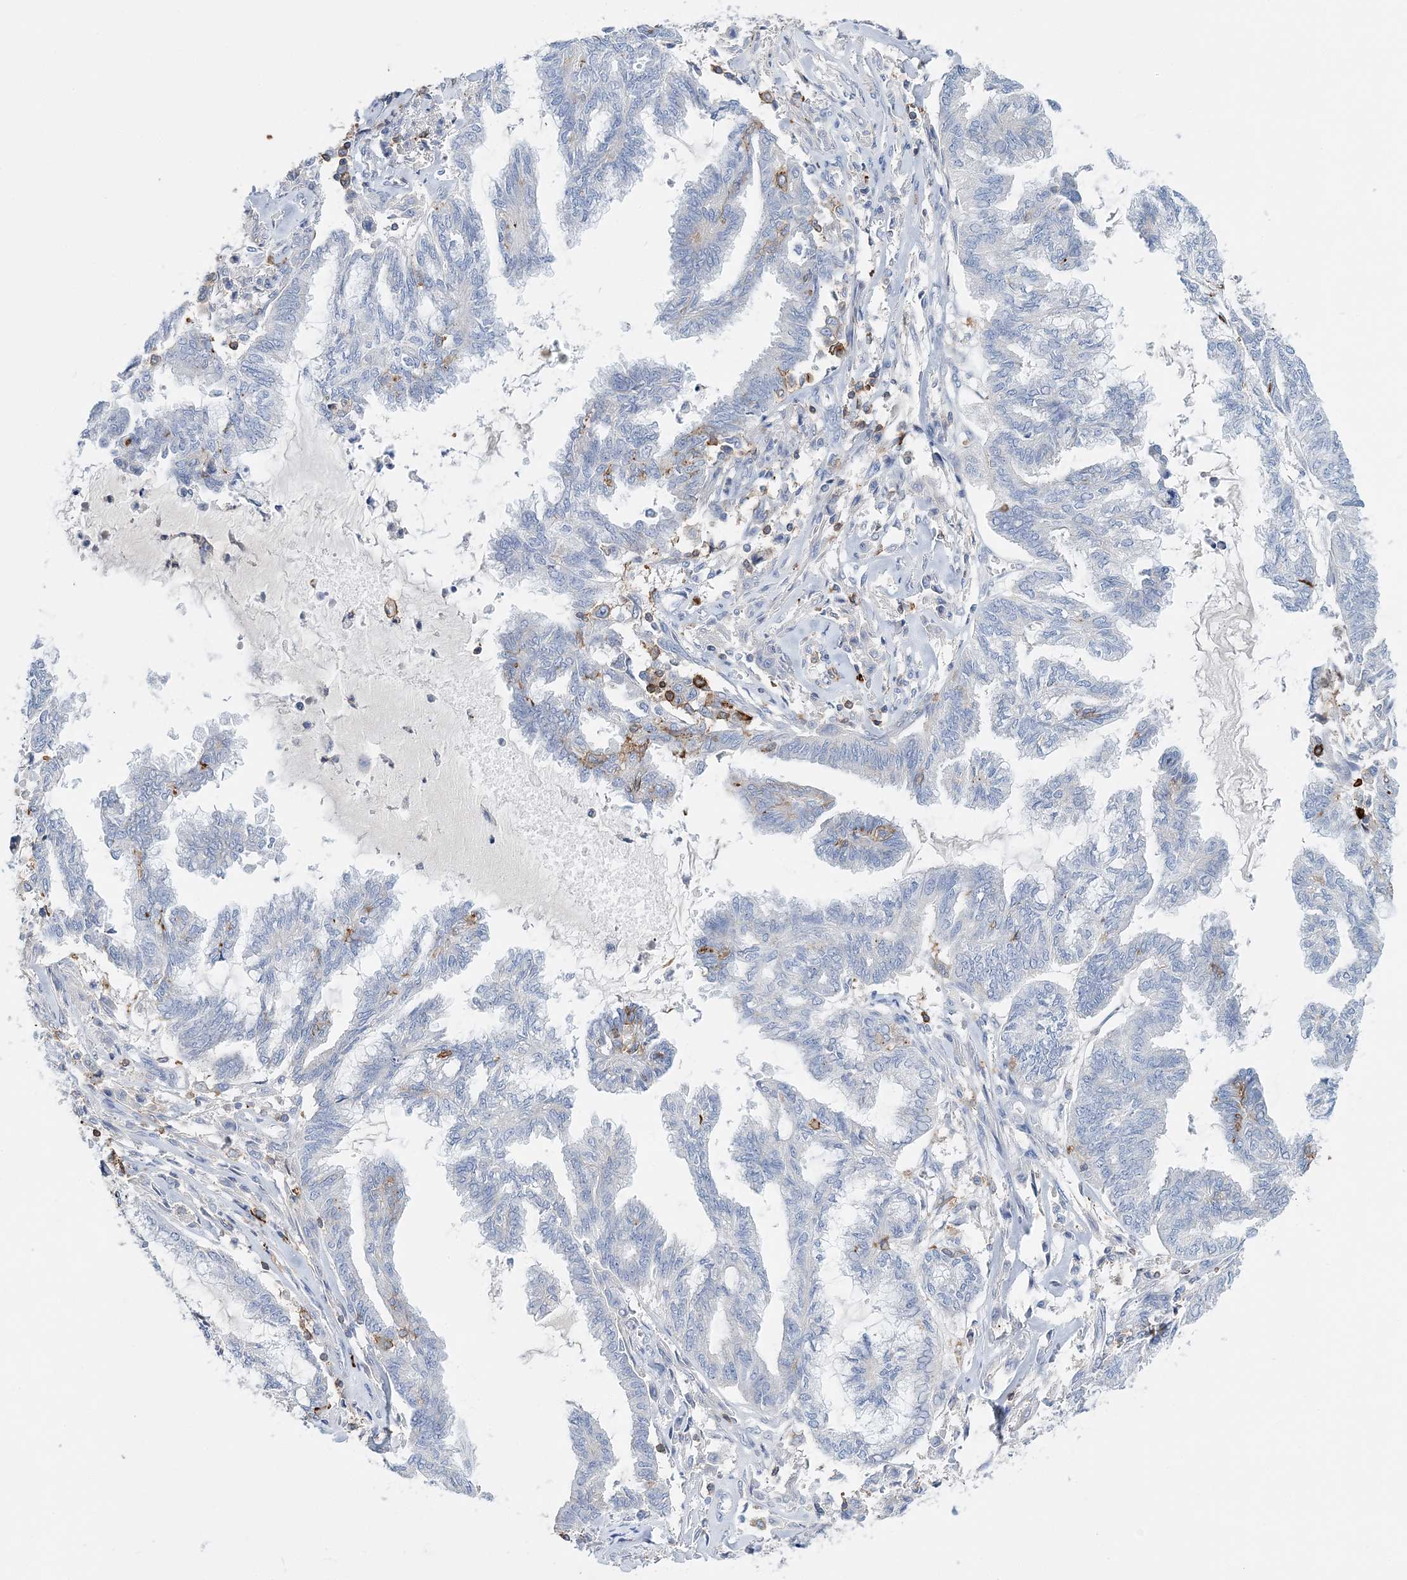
{"staining": {"intensity": "negative", "quantity": "none", "location": "none"}, "tissue": "endometrial cancer", "cell_type": "Tumor cells", "image_type": "cancer", "snomed": [{"axis": "morphology", "description": "Adenocarcinoma, NOS"}, {"axis": "topography", "description": "Endometrium"}], "caption": "Image shows no significant protein positivity in tumor cells of endometrial cancer.", "gene": "PRMT9", "patient": {"sex": "female", "age": 86}}